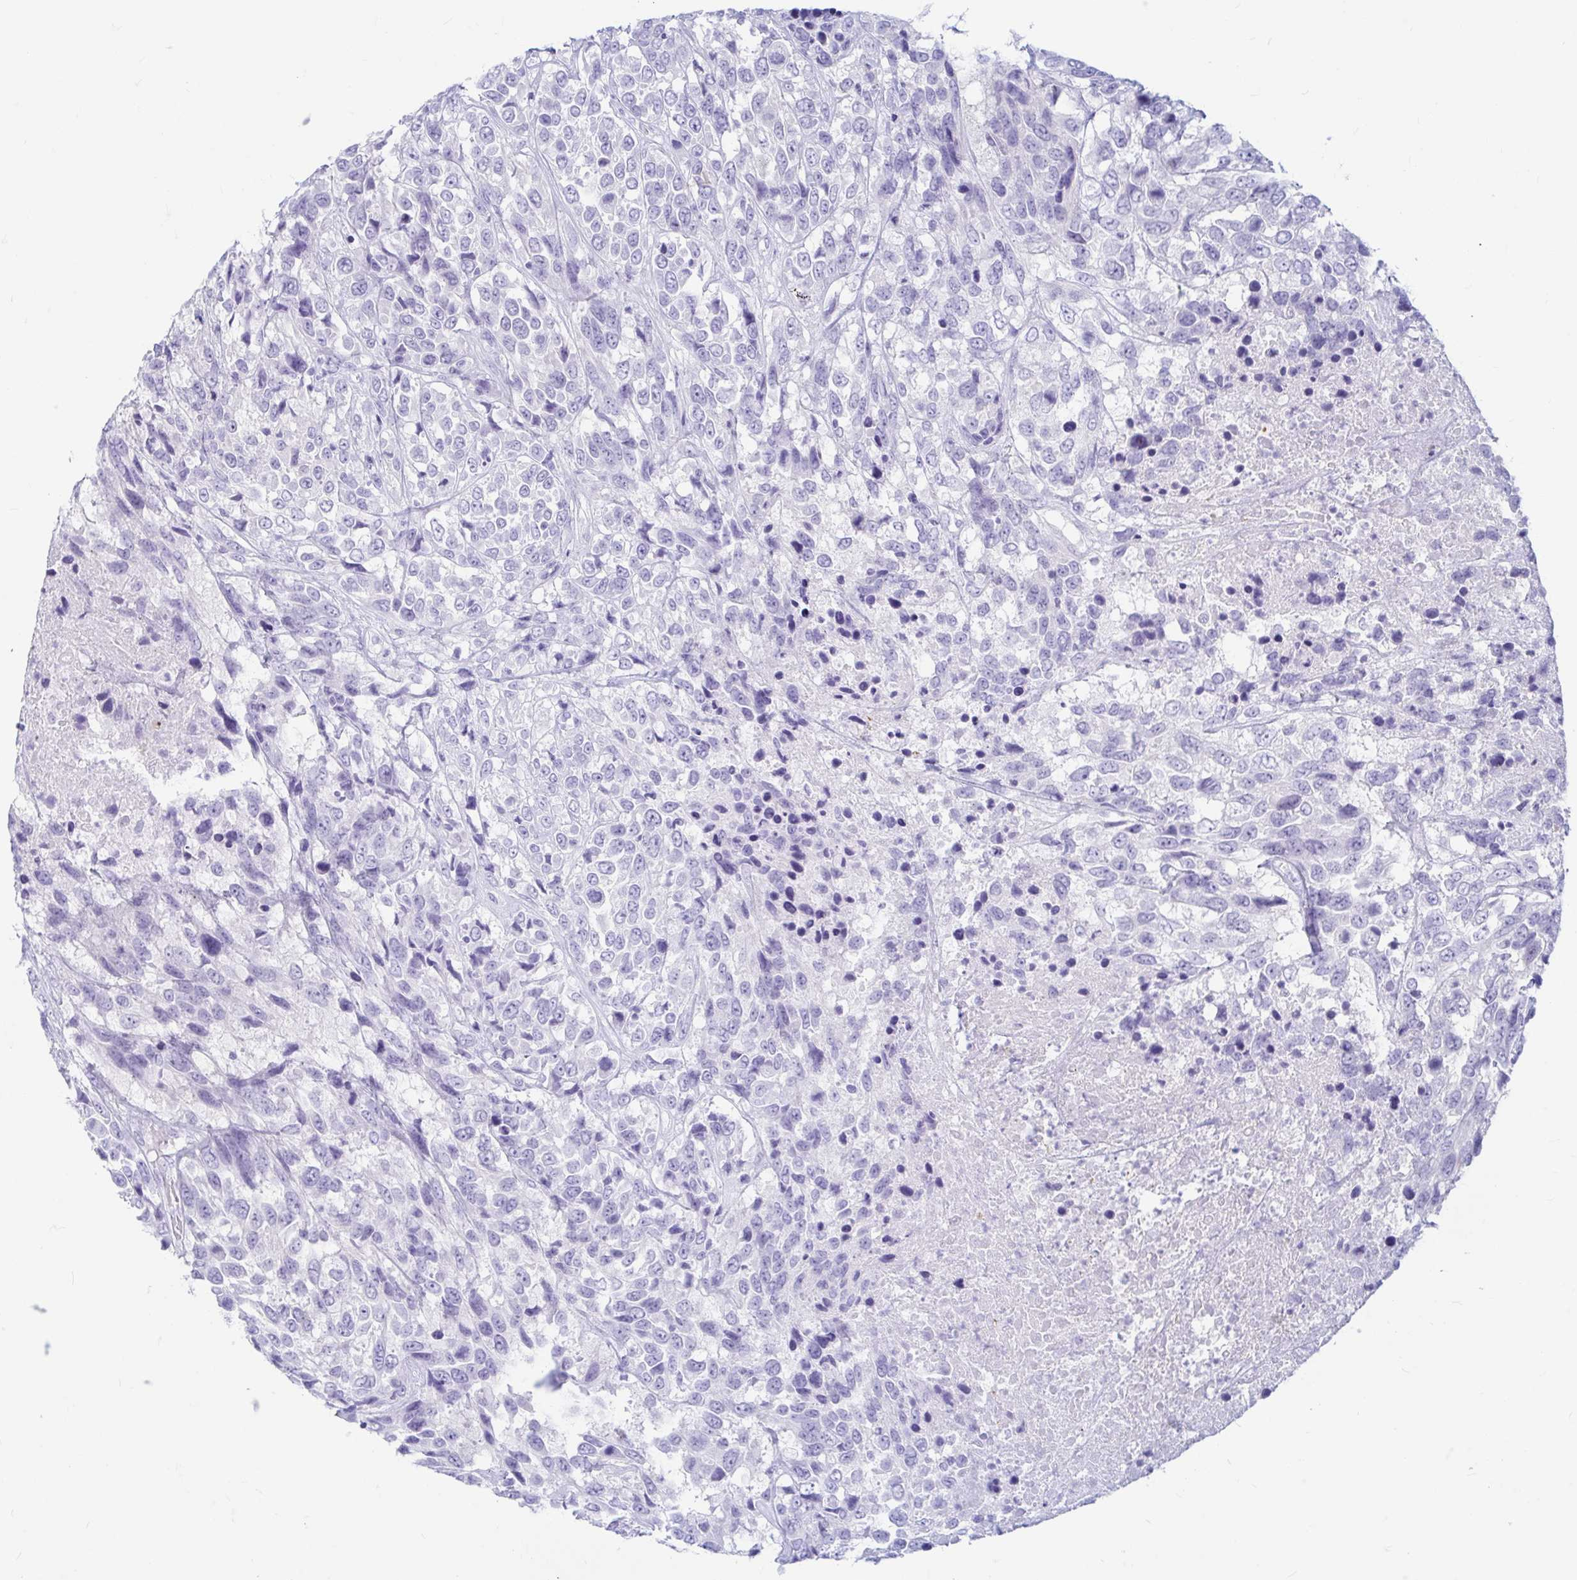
{"staining": {"intensity": "negative", "quantity": "none", "location": "none"}, "tissue": "urothelial cancer", "cell_type": "Tumor cells", "image_type": "cancer", "snomed": [{"axis": "morphology", "description": "Urothelial carcinoma, High grade"}, {"axis": "topography", "description": "Urinary bladder"}], "caption": "Histopathology image shows no protein positivity in tumor cells of urothelial cancer tissue.", "gene": "ERICH6", "patient": {"sex": "female", "age": 70}}